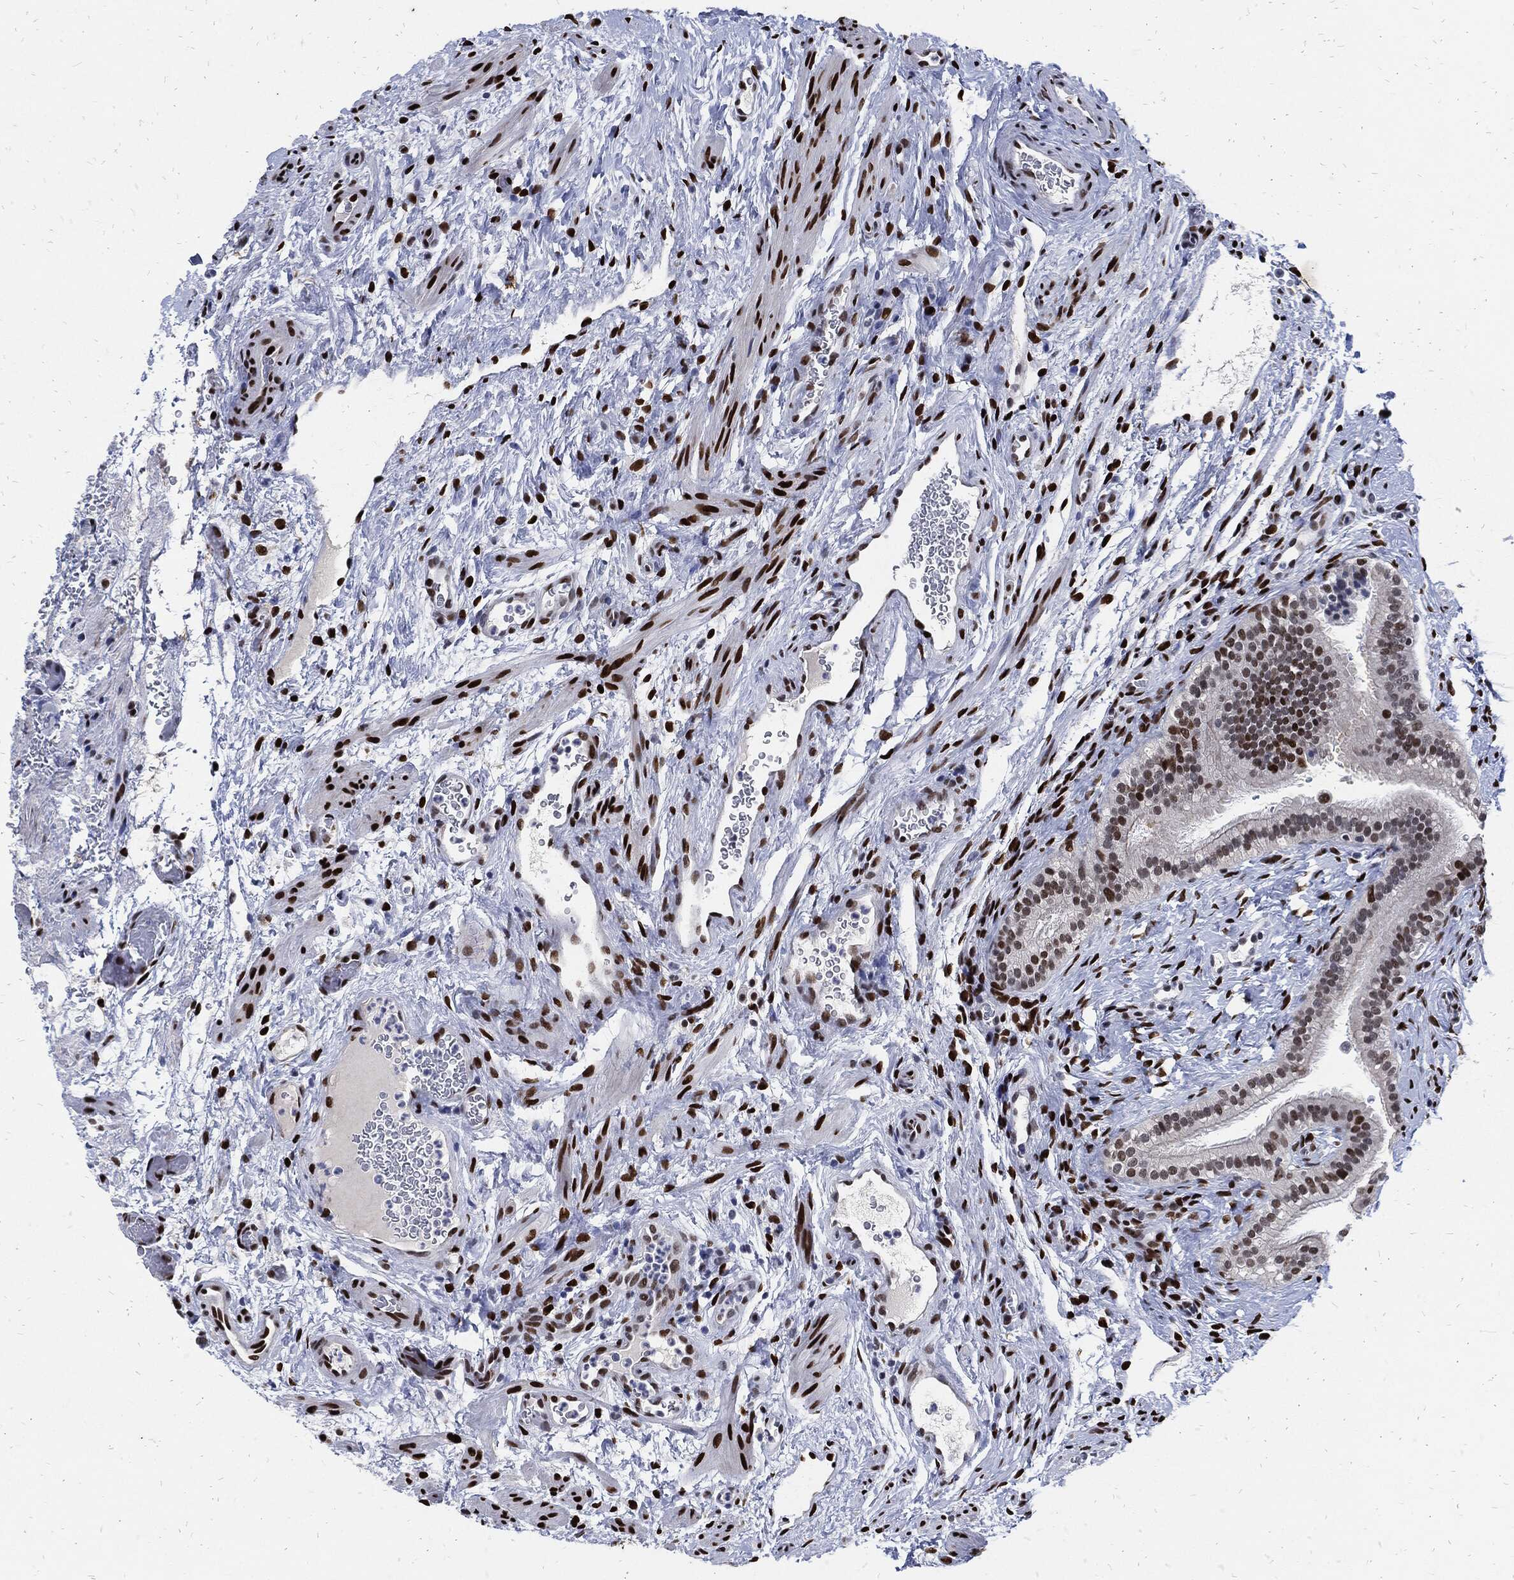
{"staining": {"intensity": "strong", "quantity": "25%-75%", "location": "nuclear"}, "tissue": "fallopian tube", "cell_type": "Glandular cells", "image_type": "normal", "snomed": [{"axis": "morphology", "description": "Normal tissue, NOS"}, {"axis": "topography", "description": "Fallopian tube"}], "caption": "An immunohistochemistry (IHC) photomicrograph of normal tissue is shown. Protein staining in brown labels strong nuclear positivity in fallopian tube within glandular cells.", "gene": "JUN", "patient": {"sex": "female", "age": 41}}